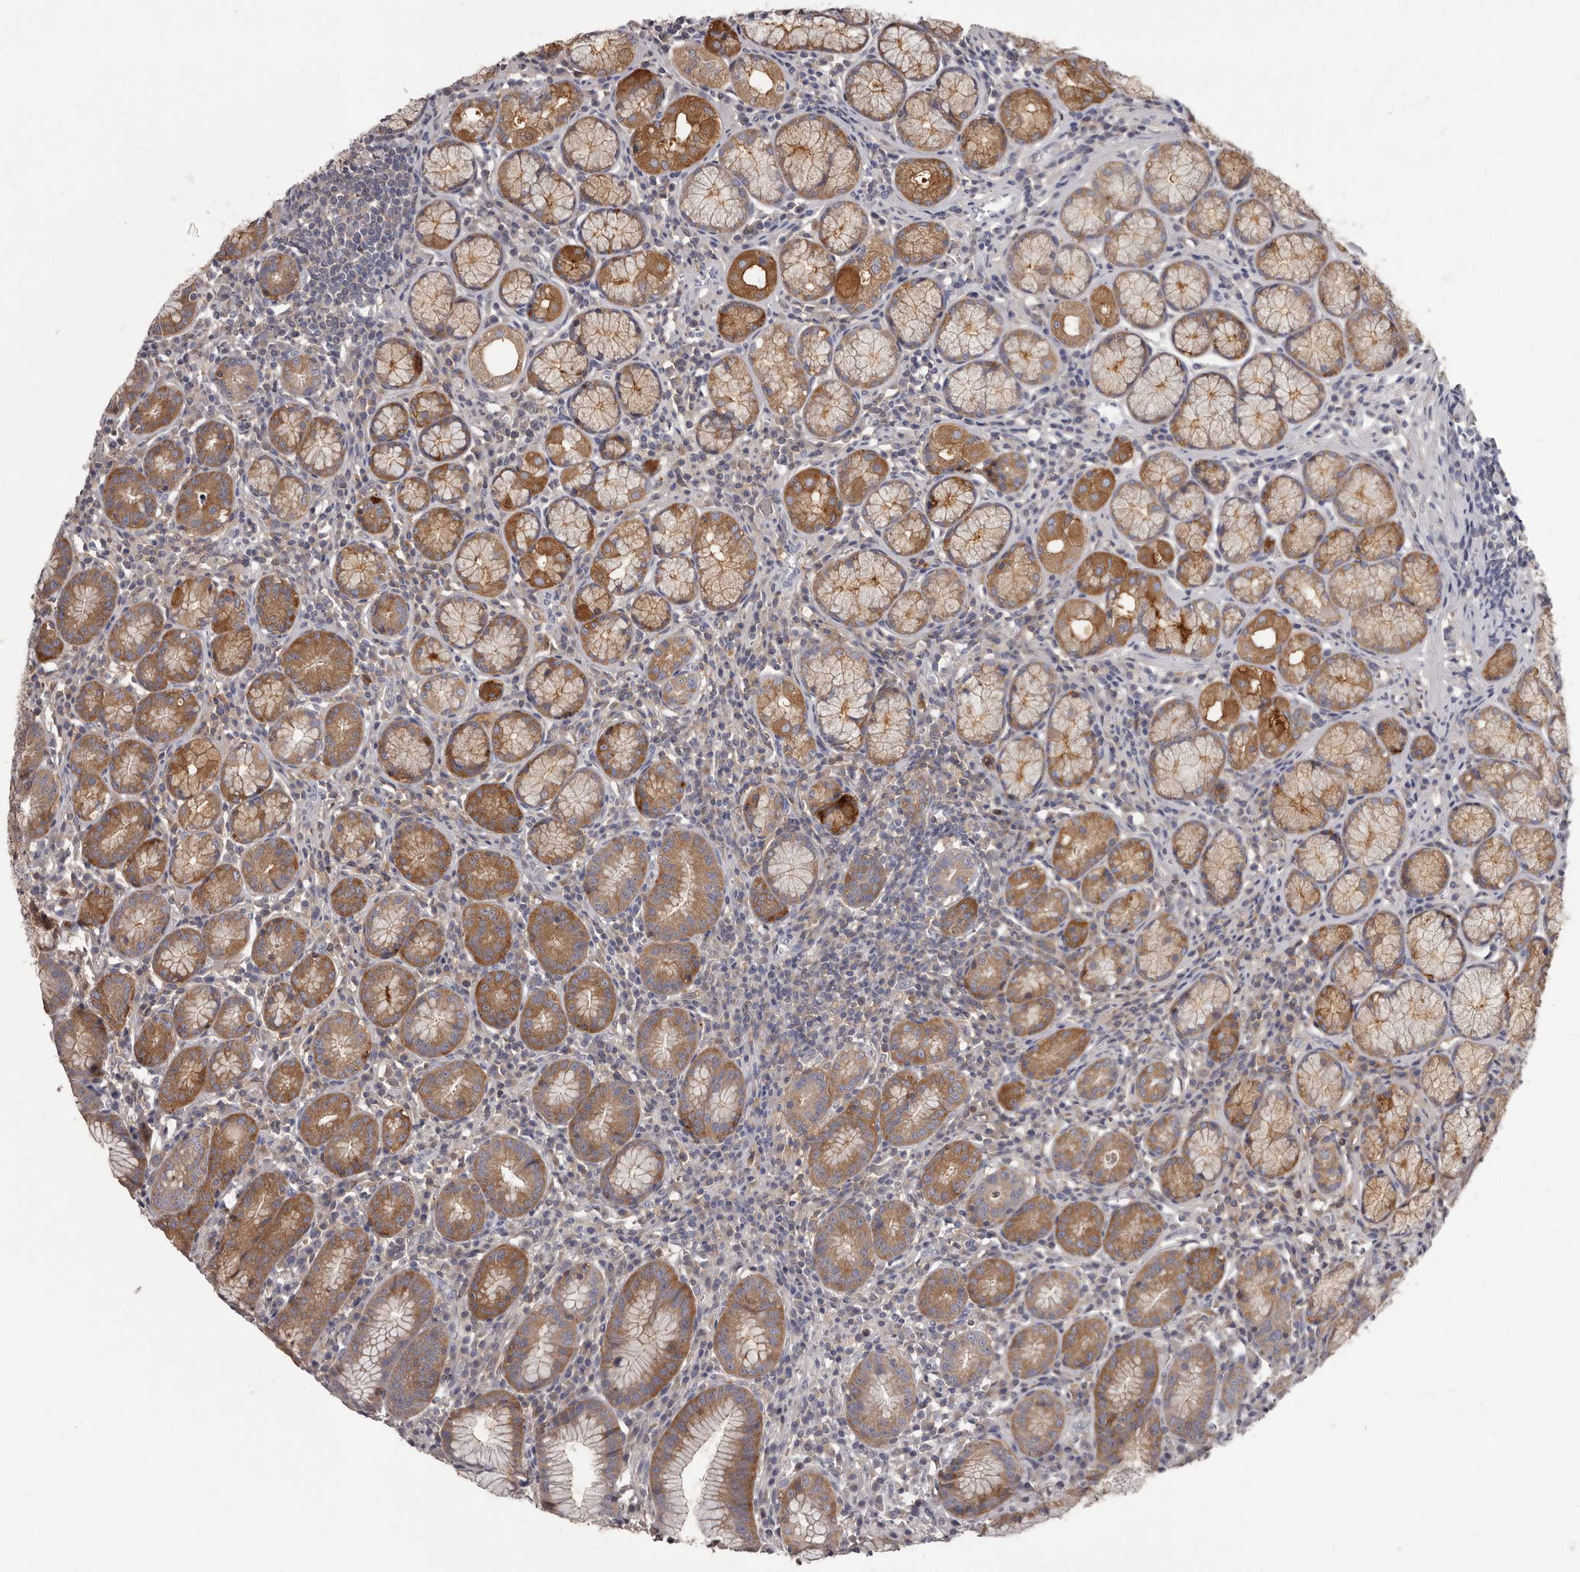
{"staining": {"intensity": "moderate", "quantity": ">75%", "location": "cytoplasmic/membranous"}, "tissue": "stomach", "cell_type": "Glandular cells", "image_type": "normal", "snomed": [{"axis": "morphology", "description": "Normal tissue, NOS"}, {"axis": "topography", "description": "Stomach"}], "caption": "Protein expression analysis of benign stomach displays moderate cytoplasmic/membranous staining in approximately >75% of glandular cells. (Brightfield microscopy of DAB IHC at high magnification).", "gene": "APEH", "patient": {"sex": "male", "age": 55}}